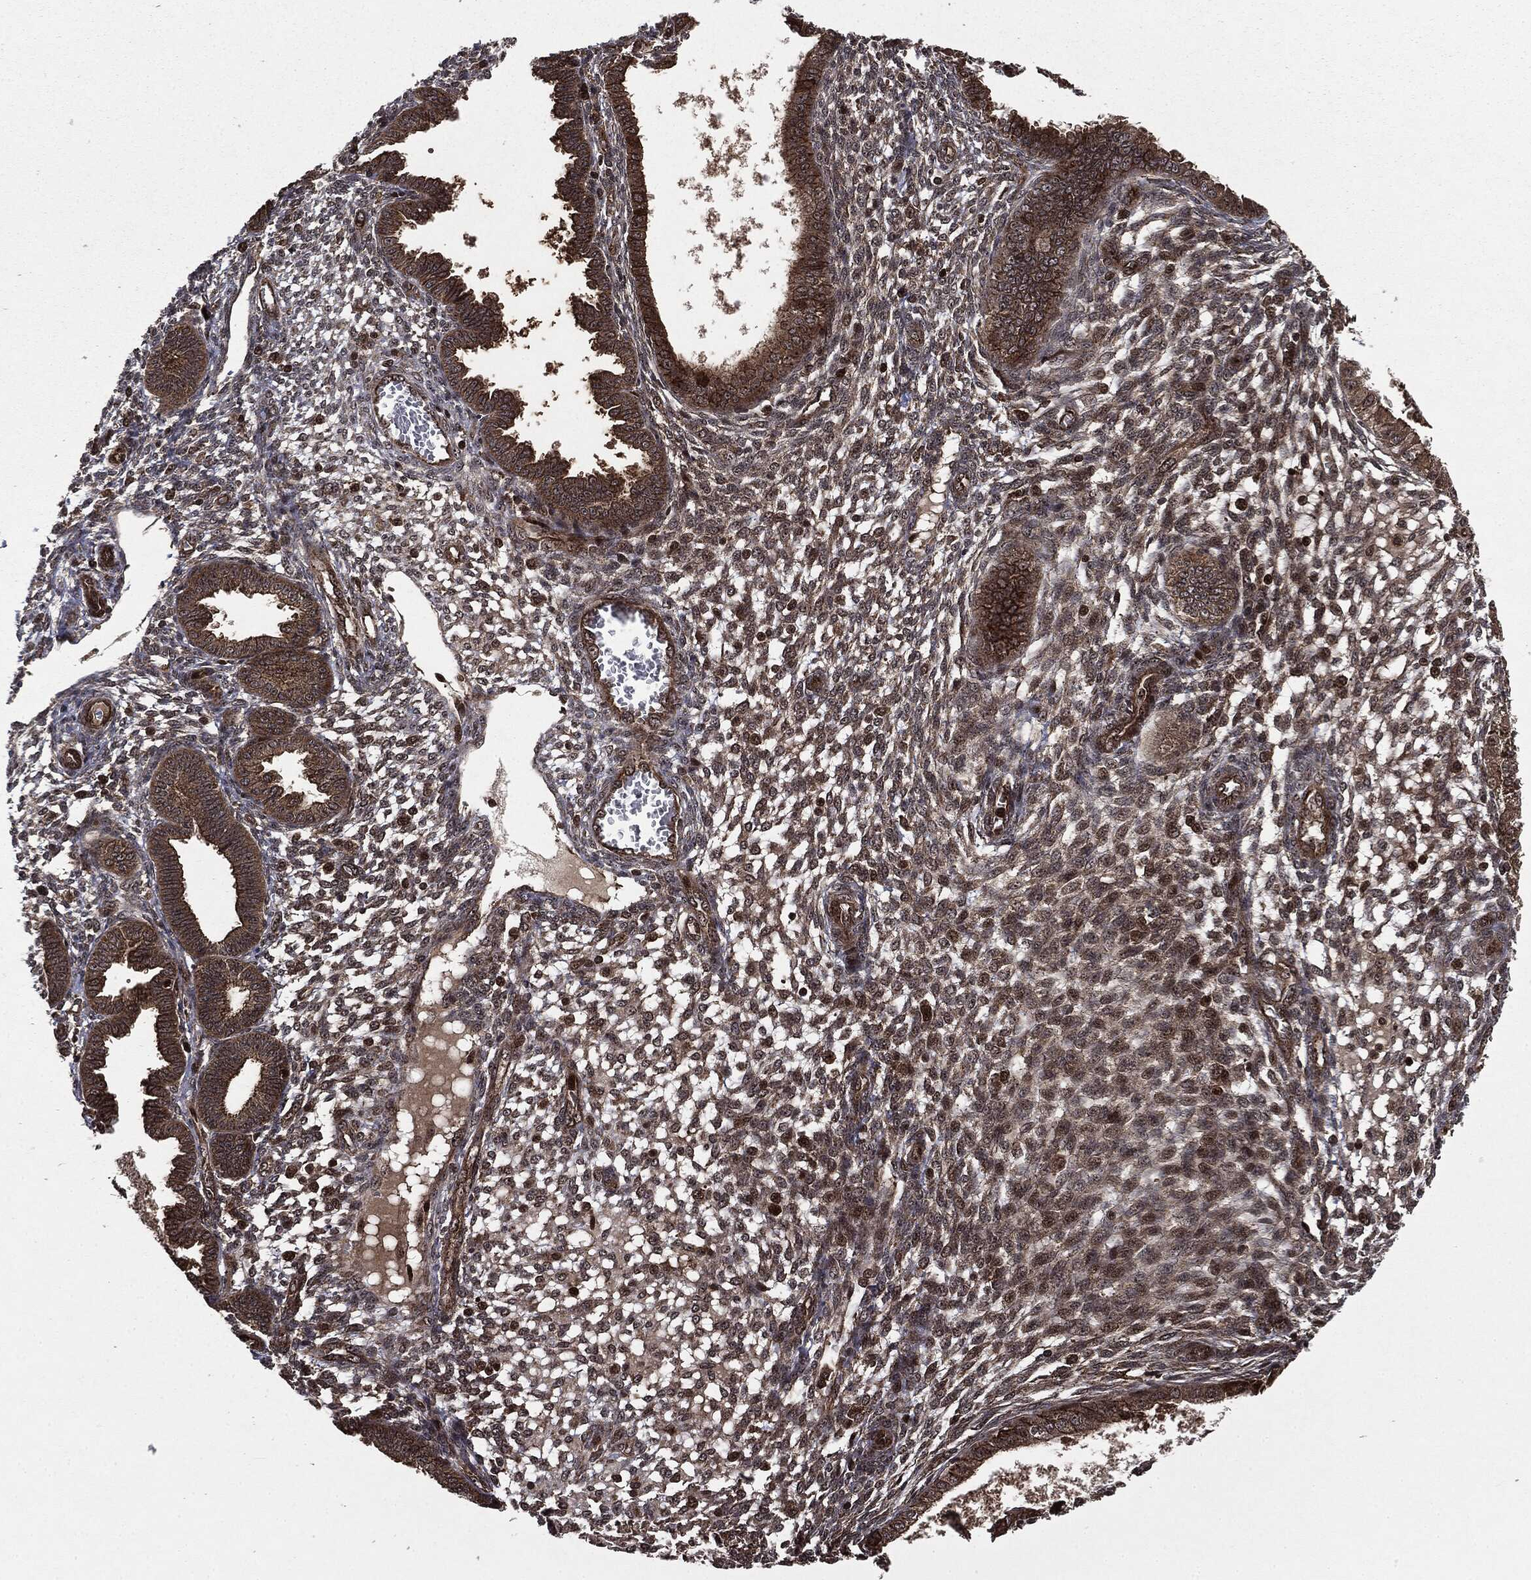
{"staining": {"intensity": "strong", "quantity": "25%-75%", "location": "nuclear"}, "tissue": "endometrium", "cell_type": "Cells in endometrial stroma", "image_type": "normal", "snomed": [{"axis": "morphology", "description": "Normal tissue, NOS"}, {"axis": "topography", "description": "Endometrium"}], "caption": "Cells in endometrial stroma reveal high levels of strong nuclear expression in about 25%-75% of cells in normal endometrium.", "gene": "CARD6", "patient": {"sex": "female", "age": 43}}